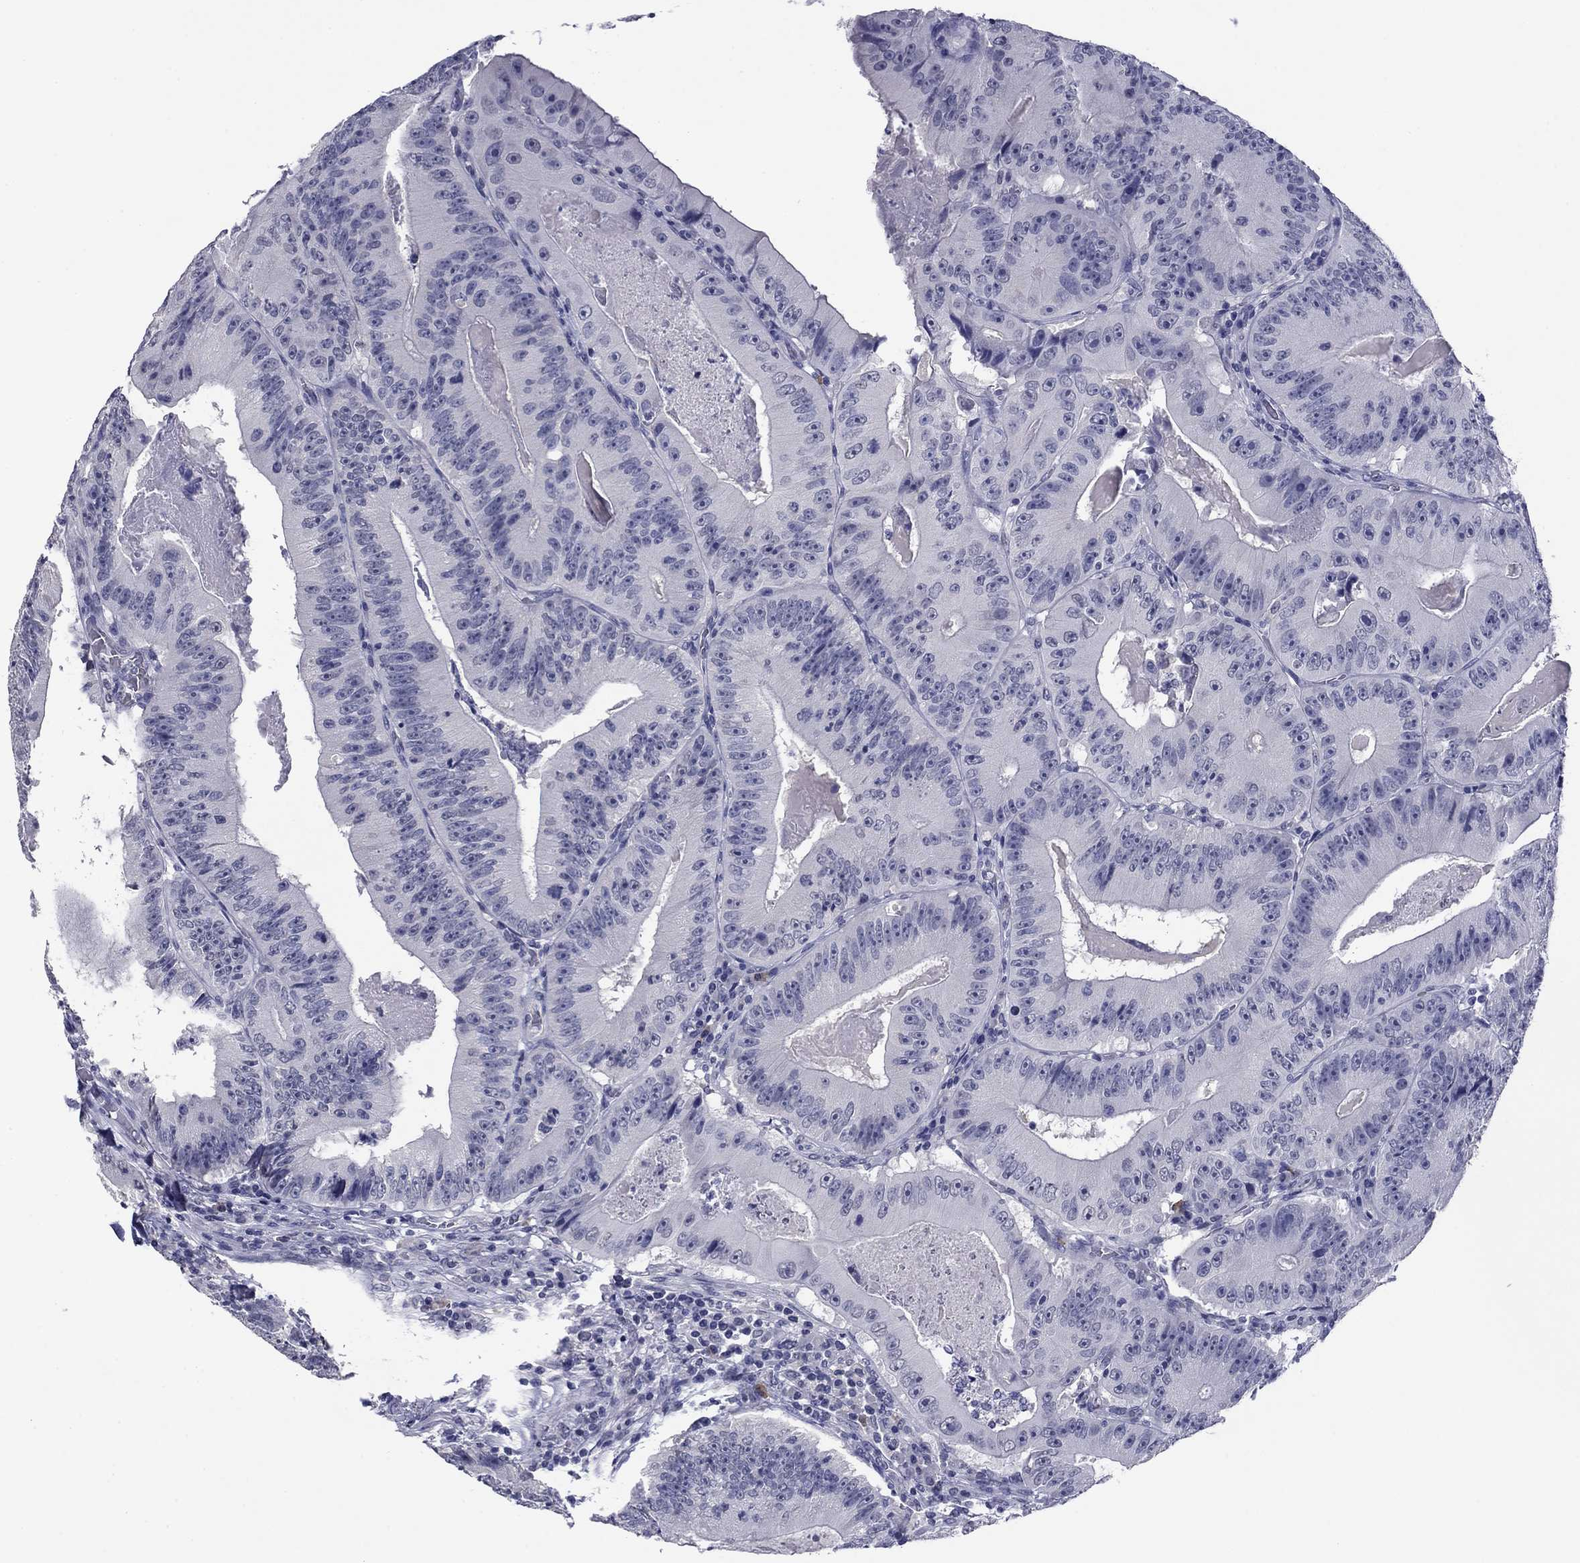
{"staining": {"intensity": "negative", "quantity": "none", "location": "none"}, "tissue": "colorectal cancer", "cell_type": "Tumor cells", "image_type": "cancer", "snomed": [{"axis": "morphology", "description": "Adenocarcinoma, NOS"}, {"axis": "topography", "description": "Colon"}], "caption": "Protein analysis of colorectal cancer demonstrates no significant positivity in tumor cells. The staining is performed using DAB (3,3'-diaminobenzidine) brown chromogen with nuclei counter-stained in using hematoxylin.", "gene": "HAO1", "patient": {"sex": "female", "age": 86}}